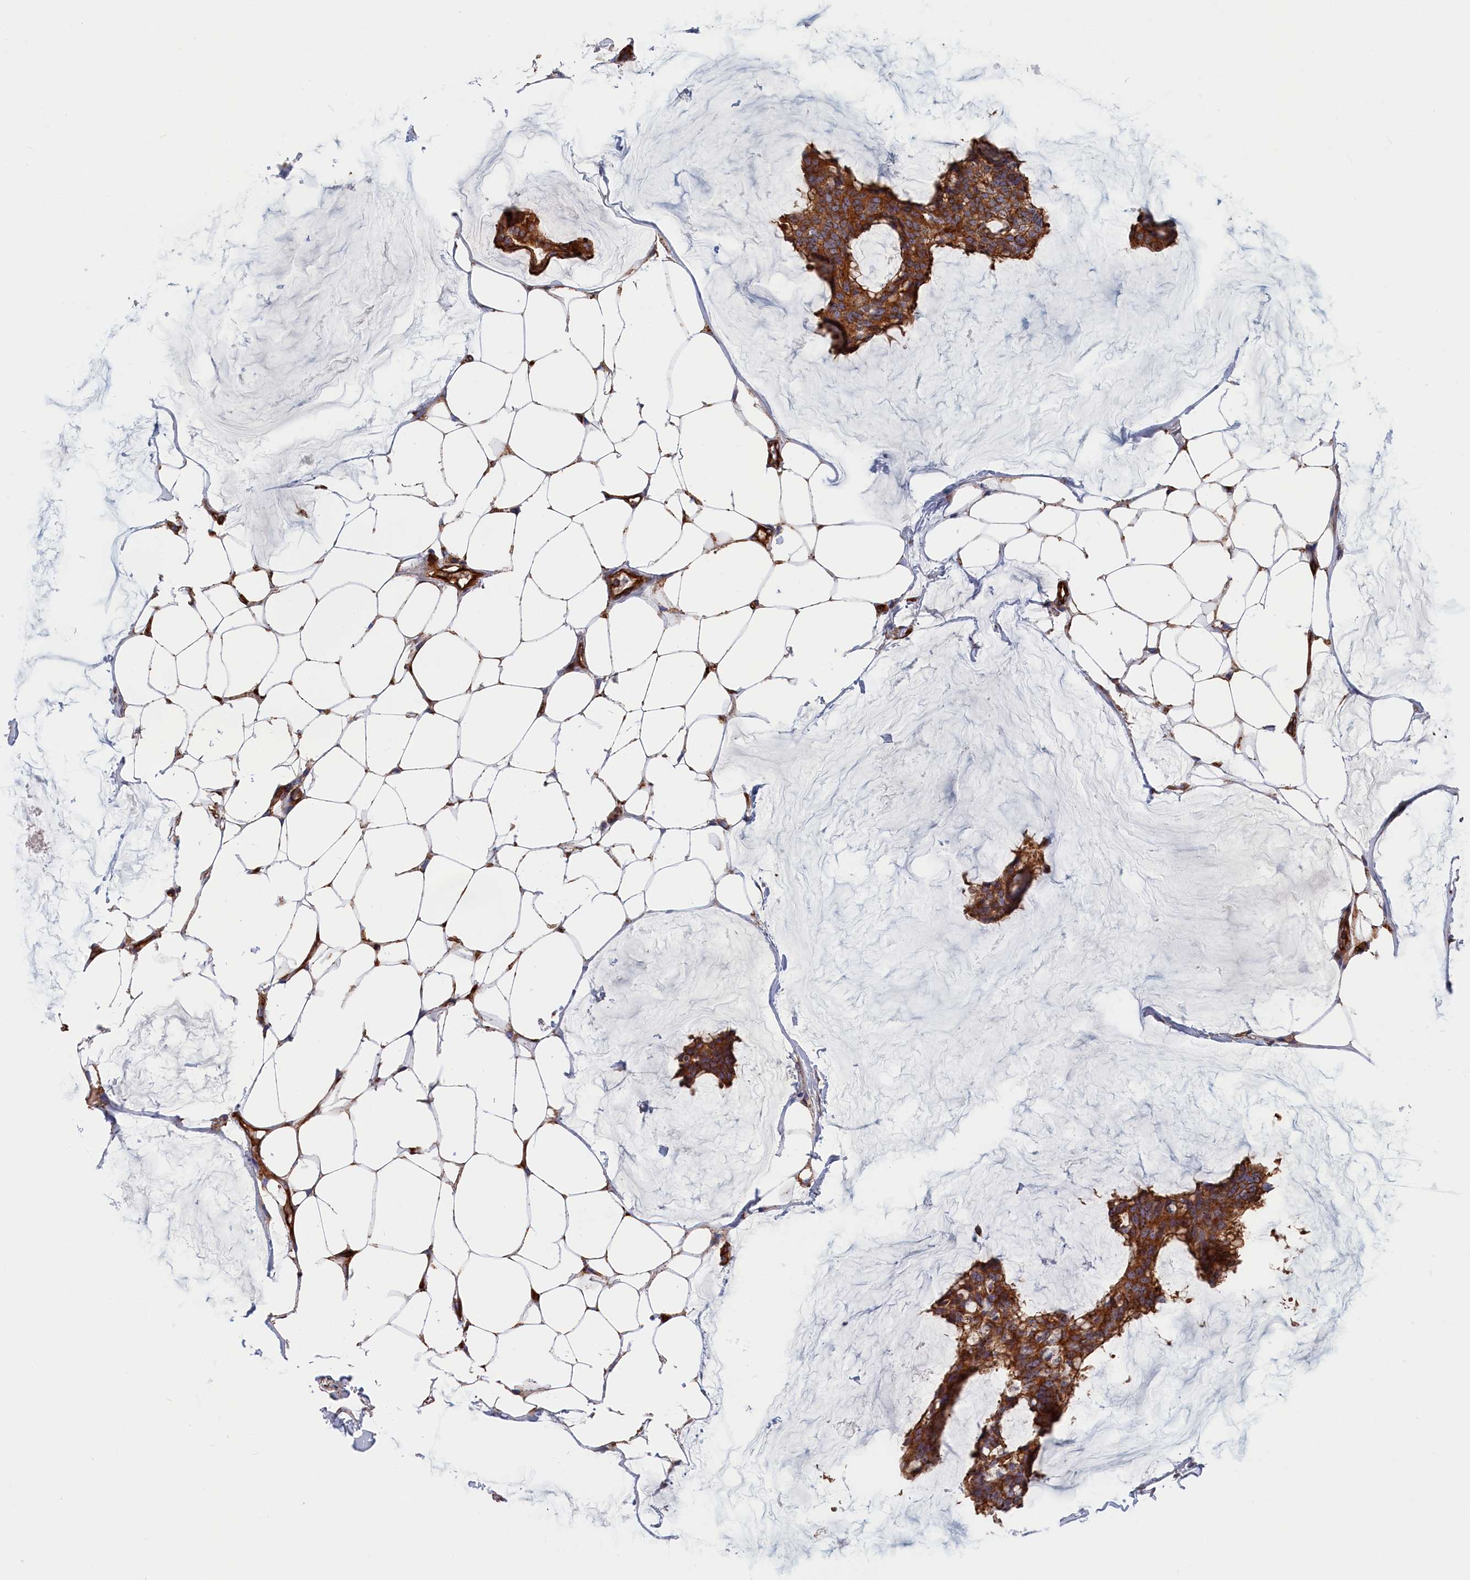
{"staining": {"intensity": "strong", "quantity": ">75%", "location": "cytoplasmic/membranous"}, "tissue": "breast cancer", "cell_type": "Tumor cells", "image_type": "cancer", "snomed": [{"axis": "morphology", "description": "Duct carcinoma"}, {"axis": "topography", "description": "Breast"}], "caption": "Protein expression by immunohistochemistry (IHC) exhibits strong cytoplasmic/membranous positivity in approximately >75% of tumor cells in breast cancer (infiltrating ductal carcinoma).", "gene": "LDHD", "patient": {"sex": "female", "age": 93}}